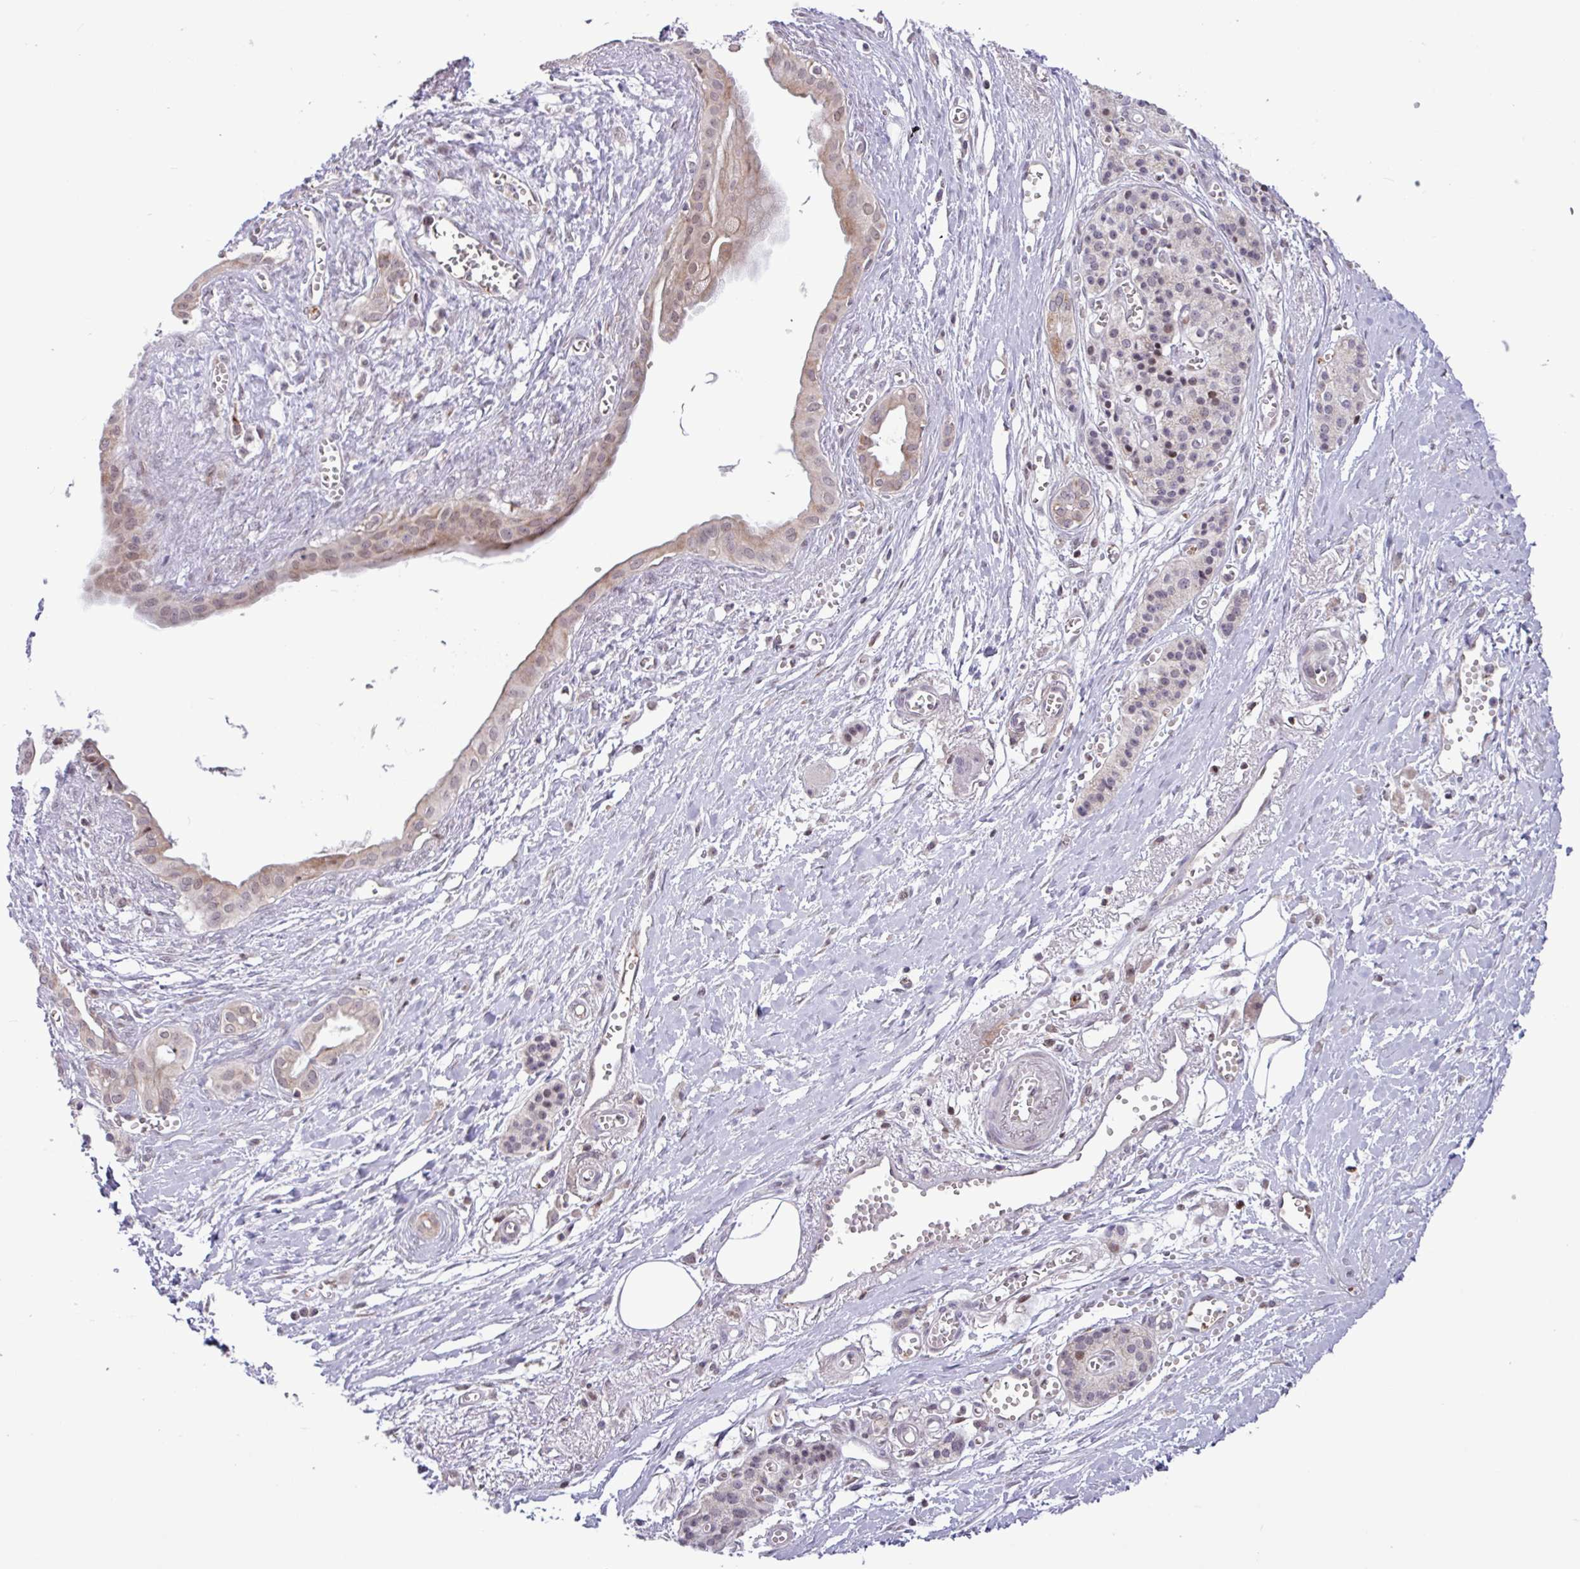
{"staining": {"intensity": "weak", "quantity": "25%-75%", "location": "cytoplasmic/membranous,nuclear"}, "tissue": "pancreatic cancer", "cell_type": "Tumor cells", "image_type": "cancer", "snomed": [{"axis": "morphology", "description": "Adenocarcinoma, NOS"}, {"axis": "topography", "description": "Pancreas"}], "caption": "An immunohistochemistry (IHC) histopathology image of tumor tissue is shown. Protein staining in brown shows weak cytoplasmic/membranous and nuclear positivity in pancreatic cancer (adenocarcinoma) within tumor cells.", "gene": "RTL3", "patient": {"sex": "male", "age": 71}}